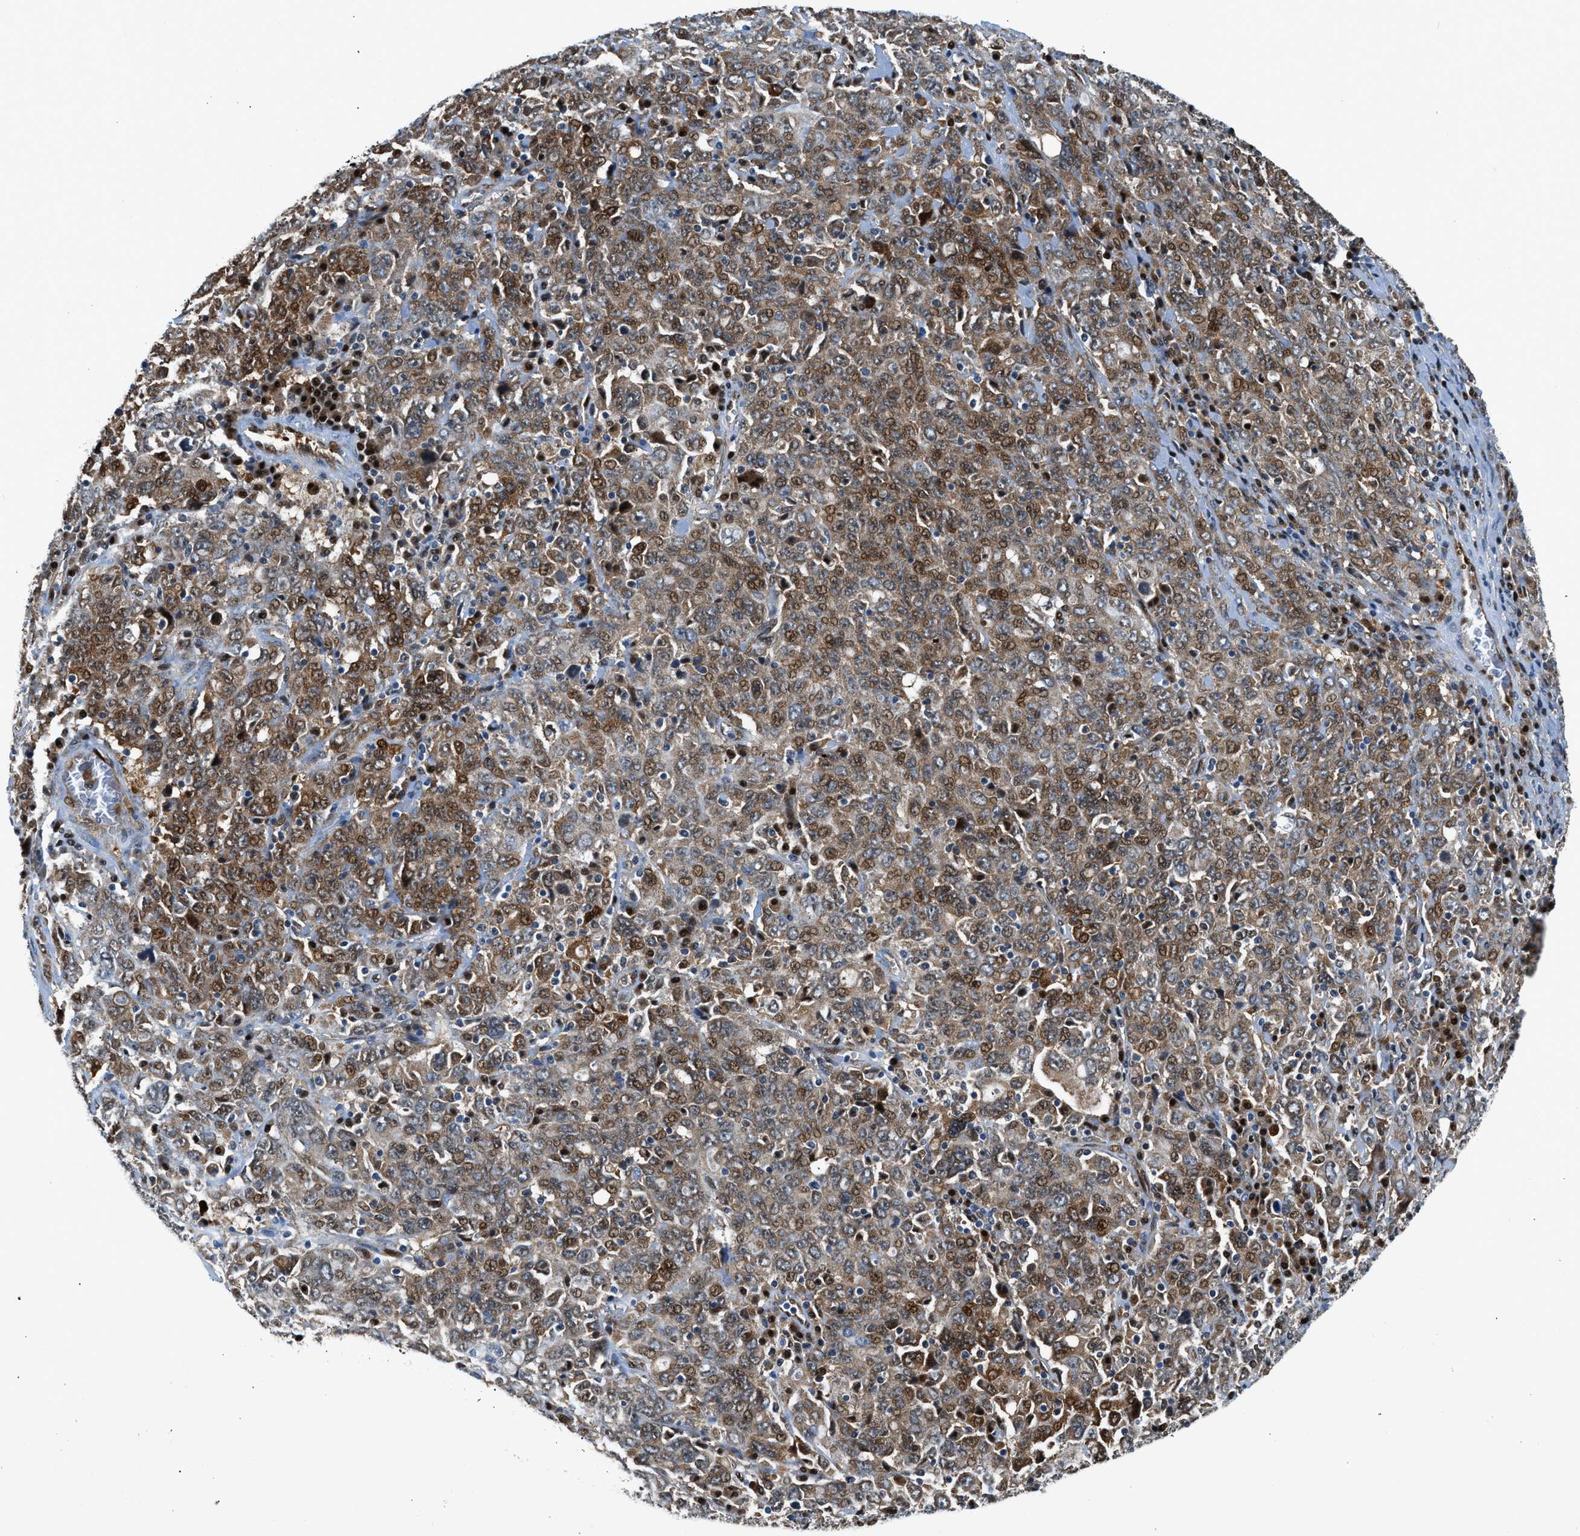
{"staining": {"intensity": "strong", "quantity": ">75%", "location": "cytoplasmic/membranous,nuclear"}, "tissue": "ovarian cancer", "cell_type": "Tumor cells", "image_type": "cancer", "snomed": [{"axis": "morphology", "description": "Carcinoma, endometroid"}, {"axis": "topography", "description": "Ovary"}], "caption": "Protein analysis of endometroid carcinoma (ovarian) tissue reveals strong cytoplasmic/membranous and nuclear expression in approximately >75% of tumor cells.", "gene": "YWHAE", "patient": {"sex": "female", "age": 62}}